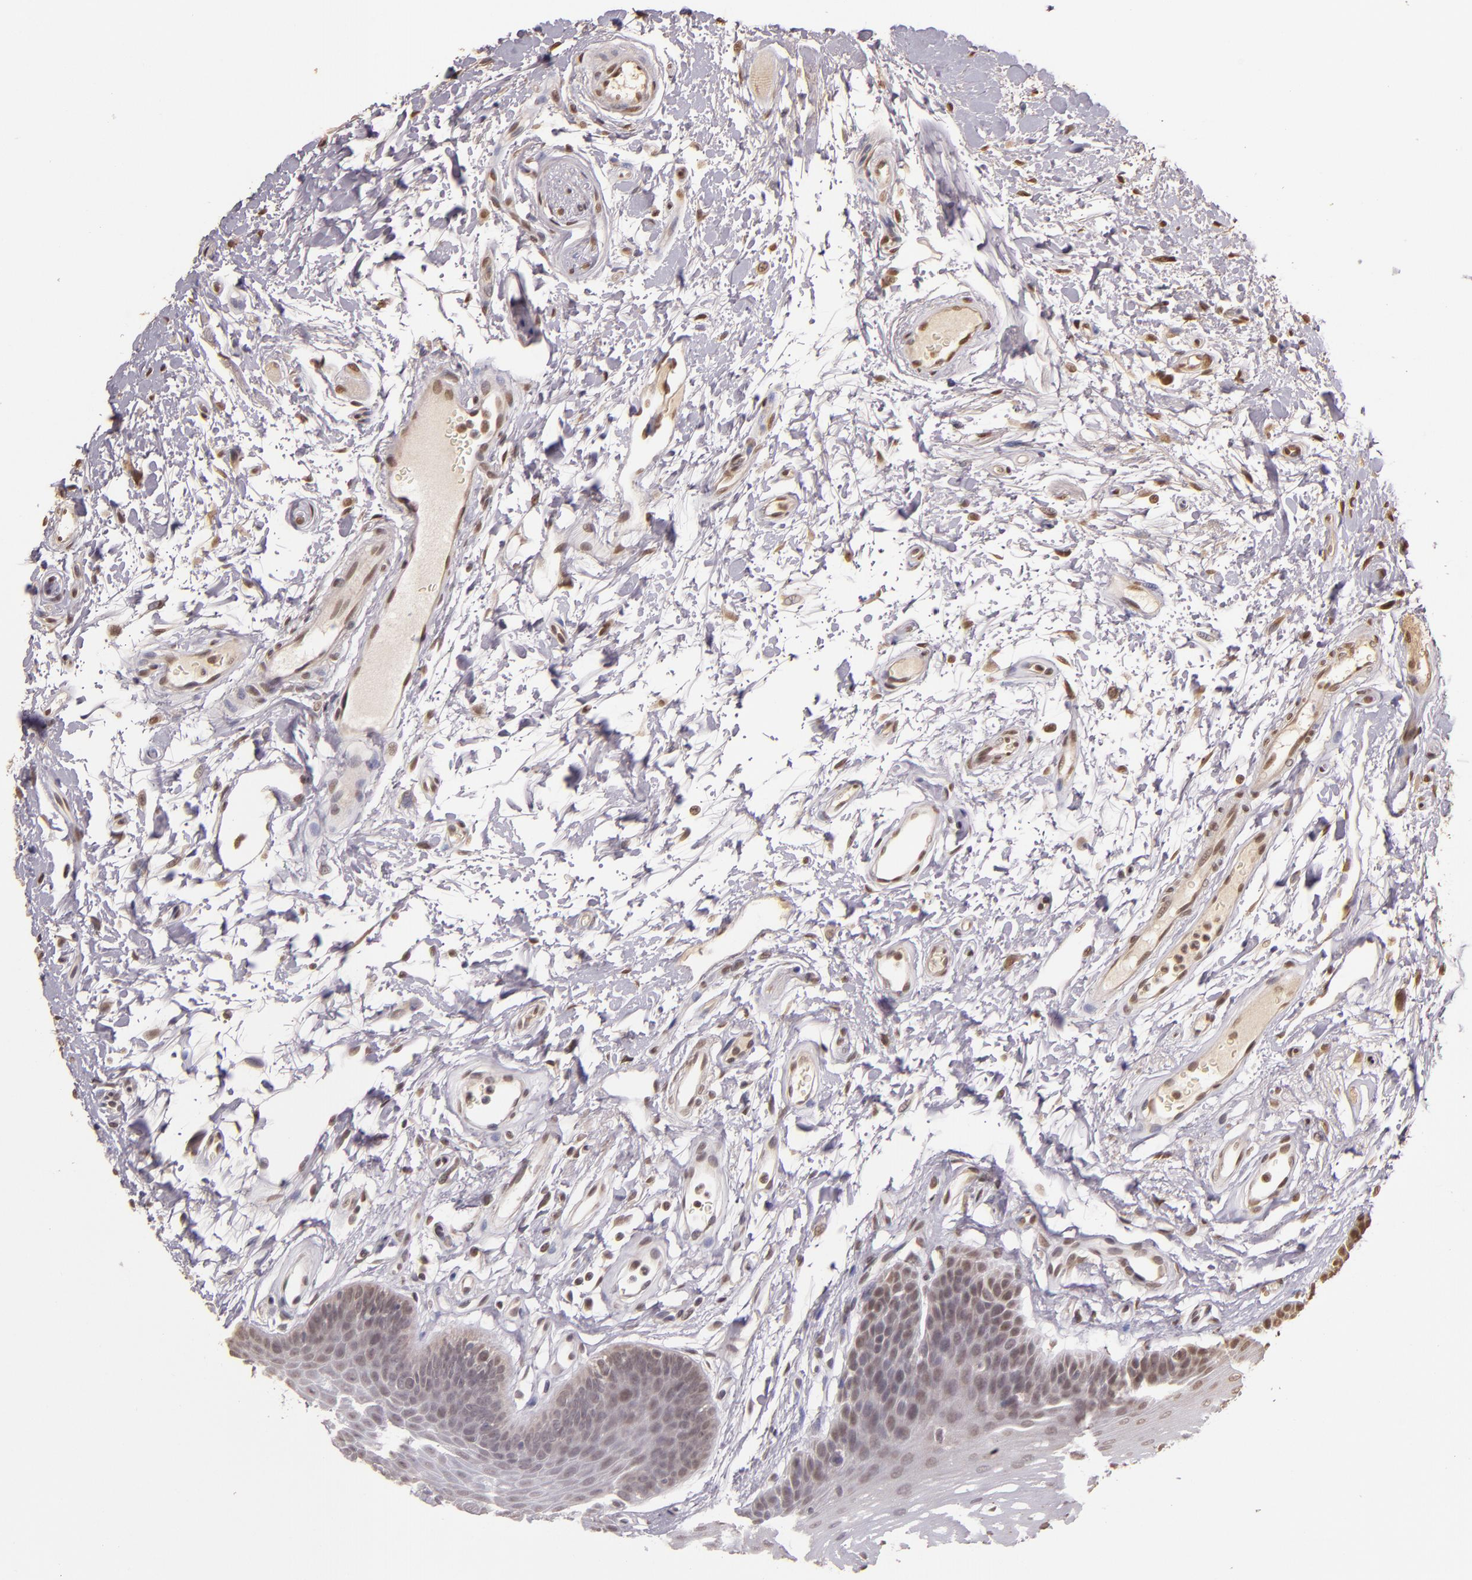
{"staining": {"intensity": "weak", "quantity": "25%-75%", "location": "nuclear"}, "tissue": "oral mucosa", "cell_type": "Squamous epithelial cells", "image_type": "normal", "snomed": [{"axis": "morphology", "description": "Normal tissue, NOS"}, {"axis": "topography", "description": "Oral tissue"}], "caption": "IHC photomicrograph of benign human oral mucosa stained for a protein (brown), which reveals low levels of weak nuclear staining in approximately 25%-75% of squamous epithelial cells.", "gene": "CUL1", "patient": {"sex": "male", "age": 62}}